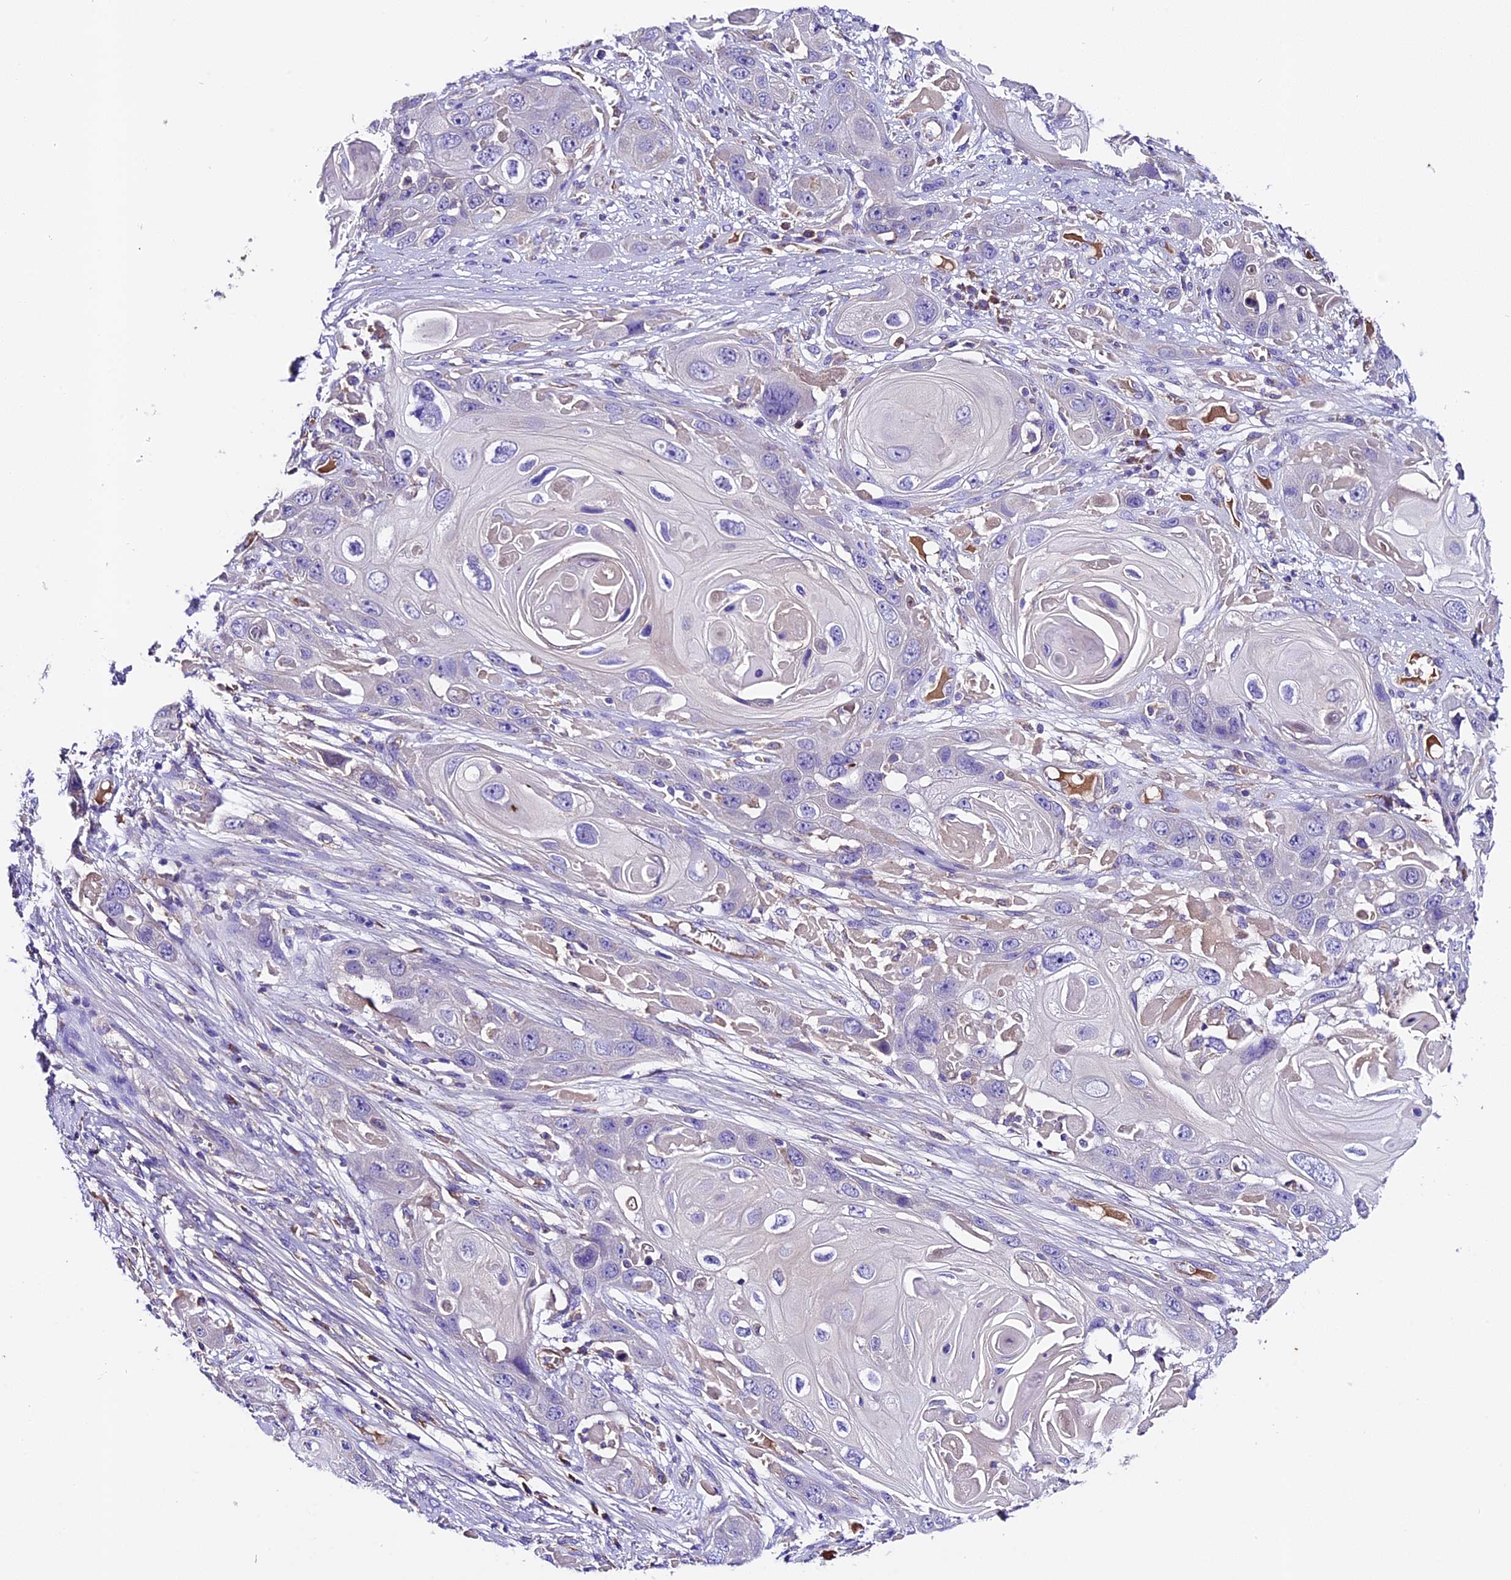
{"staining": {"intensity": "negative", "quantity": "none", "location": "none"}, "tissue": "skin cancer", "cell_type": "Tumor cells", "image_type": "cancer", "snomed": [{"axis": "morphology", "description": "Squamous cell carcinoma, NOS"}, {"axis": "topography", "description": "Skin"}], "caption": "Micrograph shows no significant protein positivity in tumor cells of squamous cell carcinoma (skin). (Immunohistochemistry (ihc), brightfield microscopy, high magnification).", "gene": "SIX5", "patient": {"sex": "male", "age": 55}}